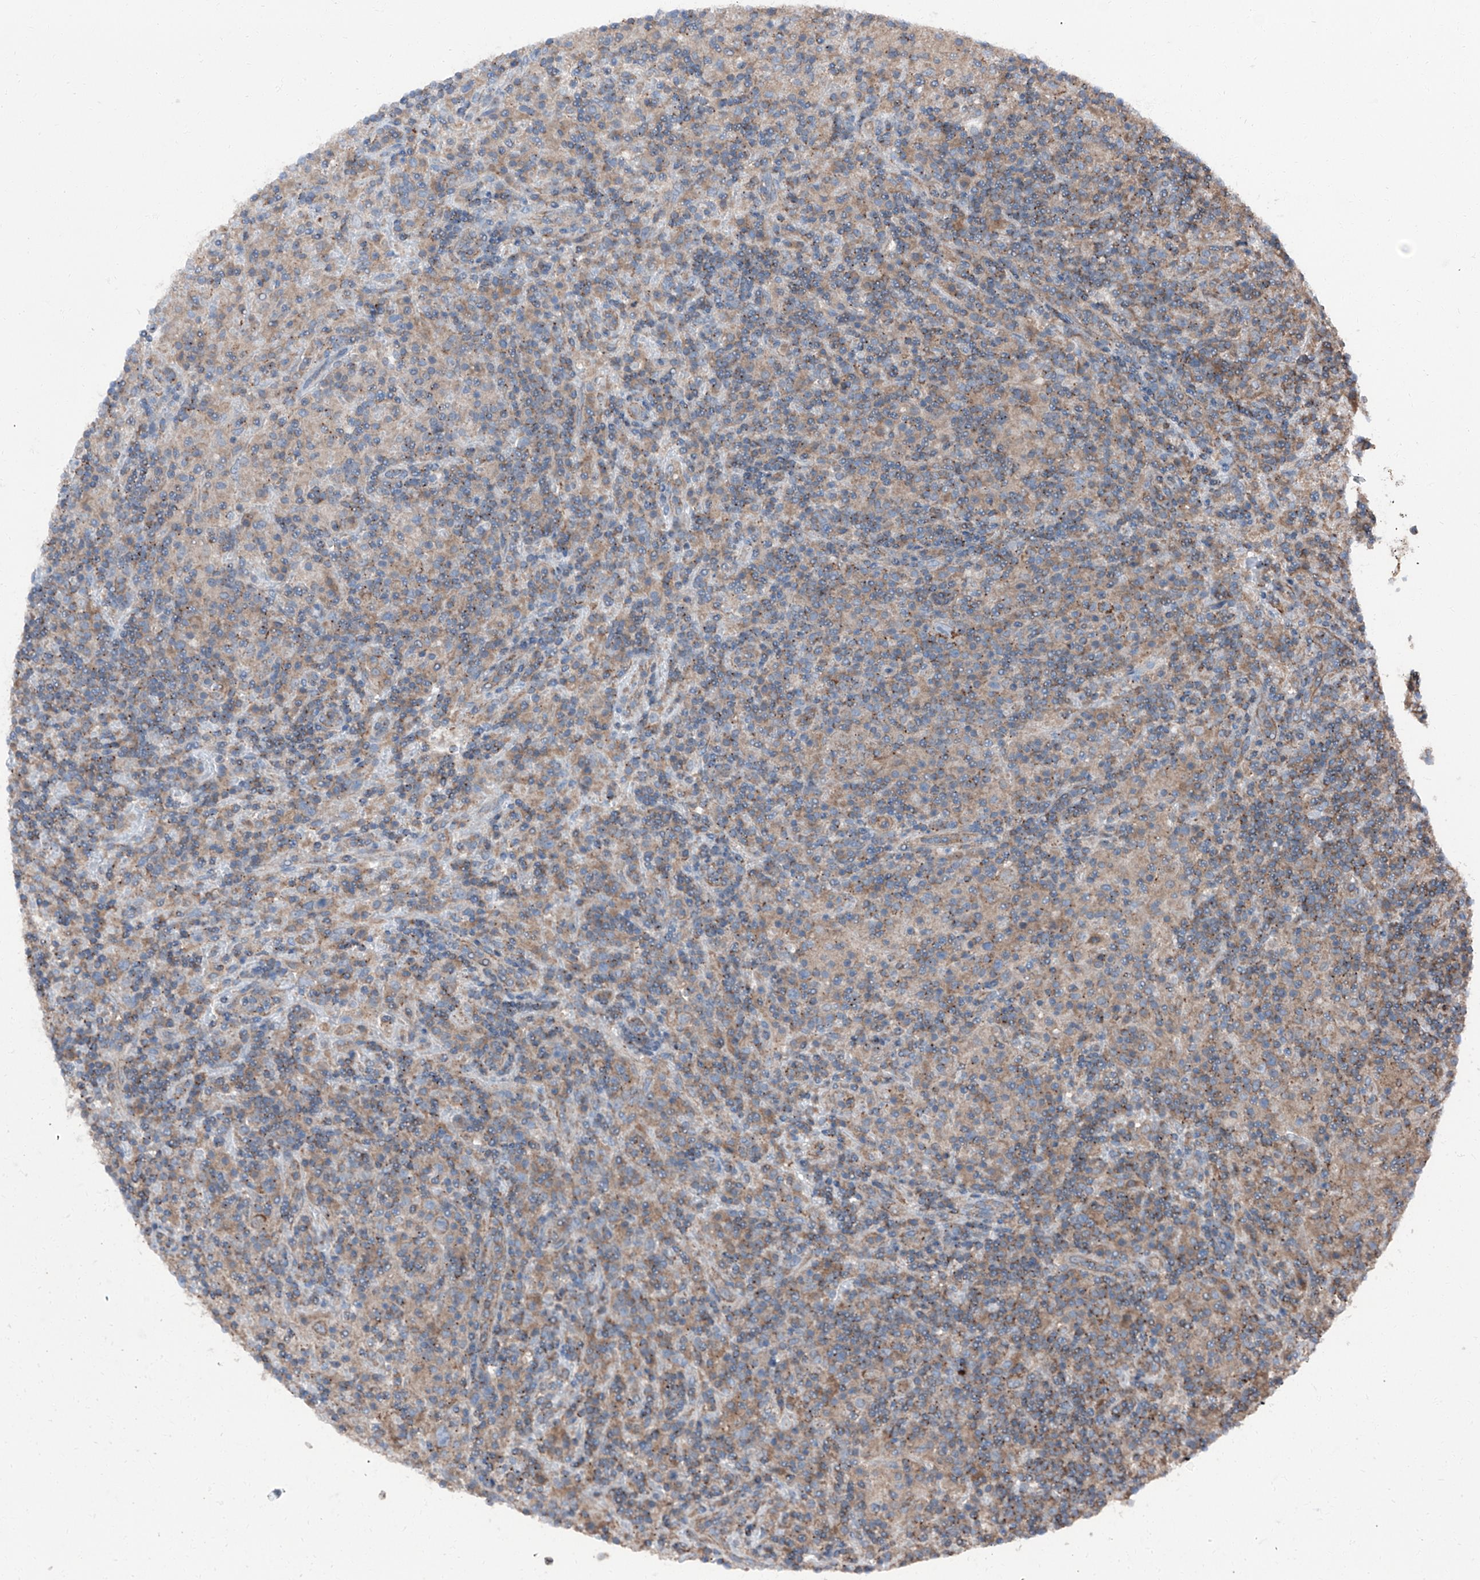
{"staining": {"intensity": "negative", "quantity": "none", "location": "none"}, "tissue": "lymphoma", "cell_type": "Tumor cells", "image_type": "cancer", "snomed": [{"axis": "morphology", "description": "Hodgkin's disease, NOS"}, {"axis": "topography", "description": "Lymph node"}], "caption": "This micrograph is of lymphoma stained with immunohistochemistry to label a protein in brown with the nuclei are counter-stained blue. There is no staining in tumor cells.", "gene": "GPR142", "patient": {"sex": "male", "age": 70}}